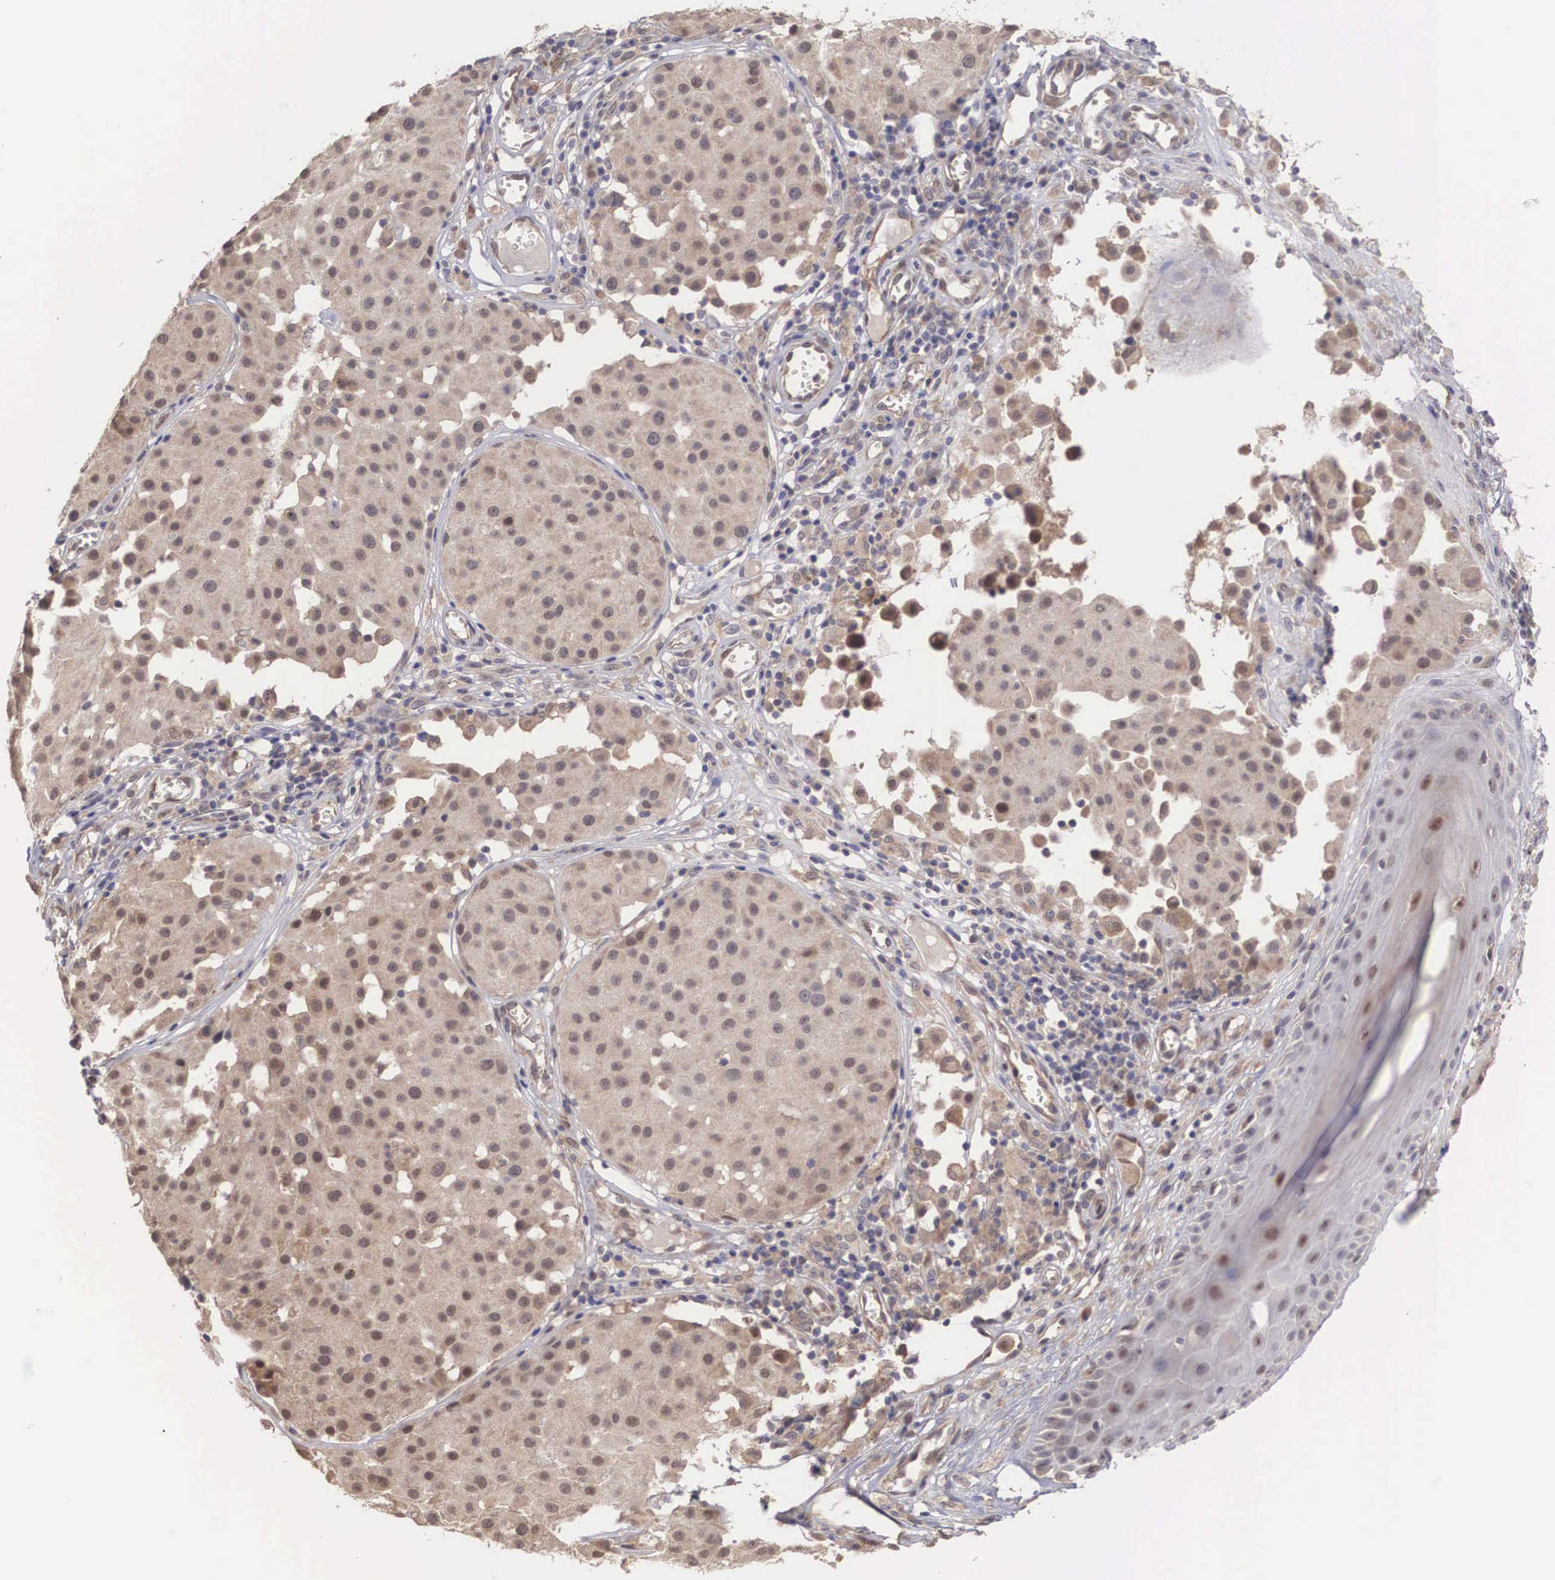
{"staining": {"intensity": "weak", "quantity": ">75%", "location": "cytoplasmic/membranous,nuclear"}, "tissue": "melanoma", "cell_type": "Tumor cells", "image_type": "cancer", "snomed": [{"axis": "morphology", "description": "Malignant melanoma, NOS"}, {"axis": "topography", "description": "Skin"}], "caption": "Tumor cells show weak cytoplasmic/membranous and nuclear expression in about >75% of cells in malignant melanoma.", "gene": "DNAJB7", "patient": {"sex": "male", "age": 36}}